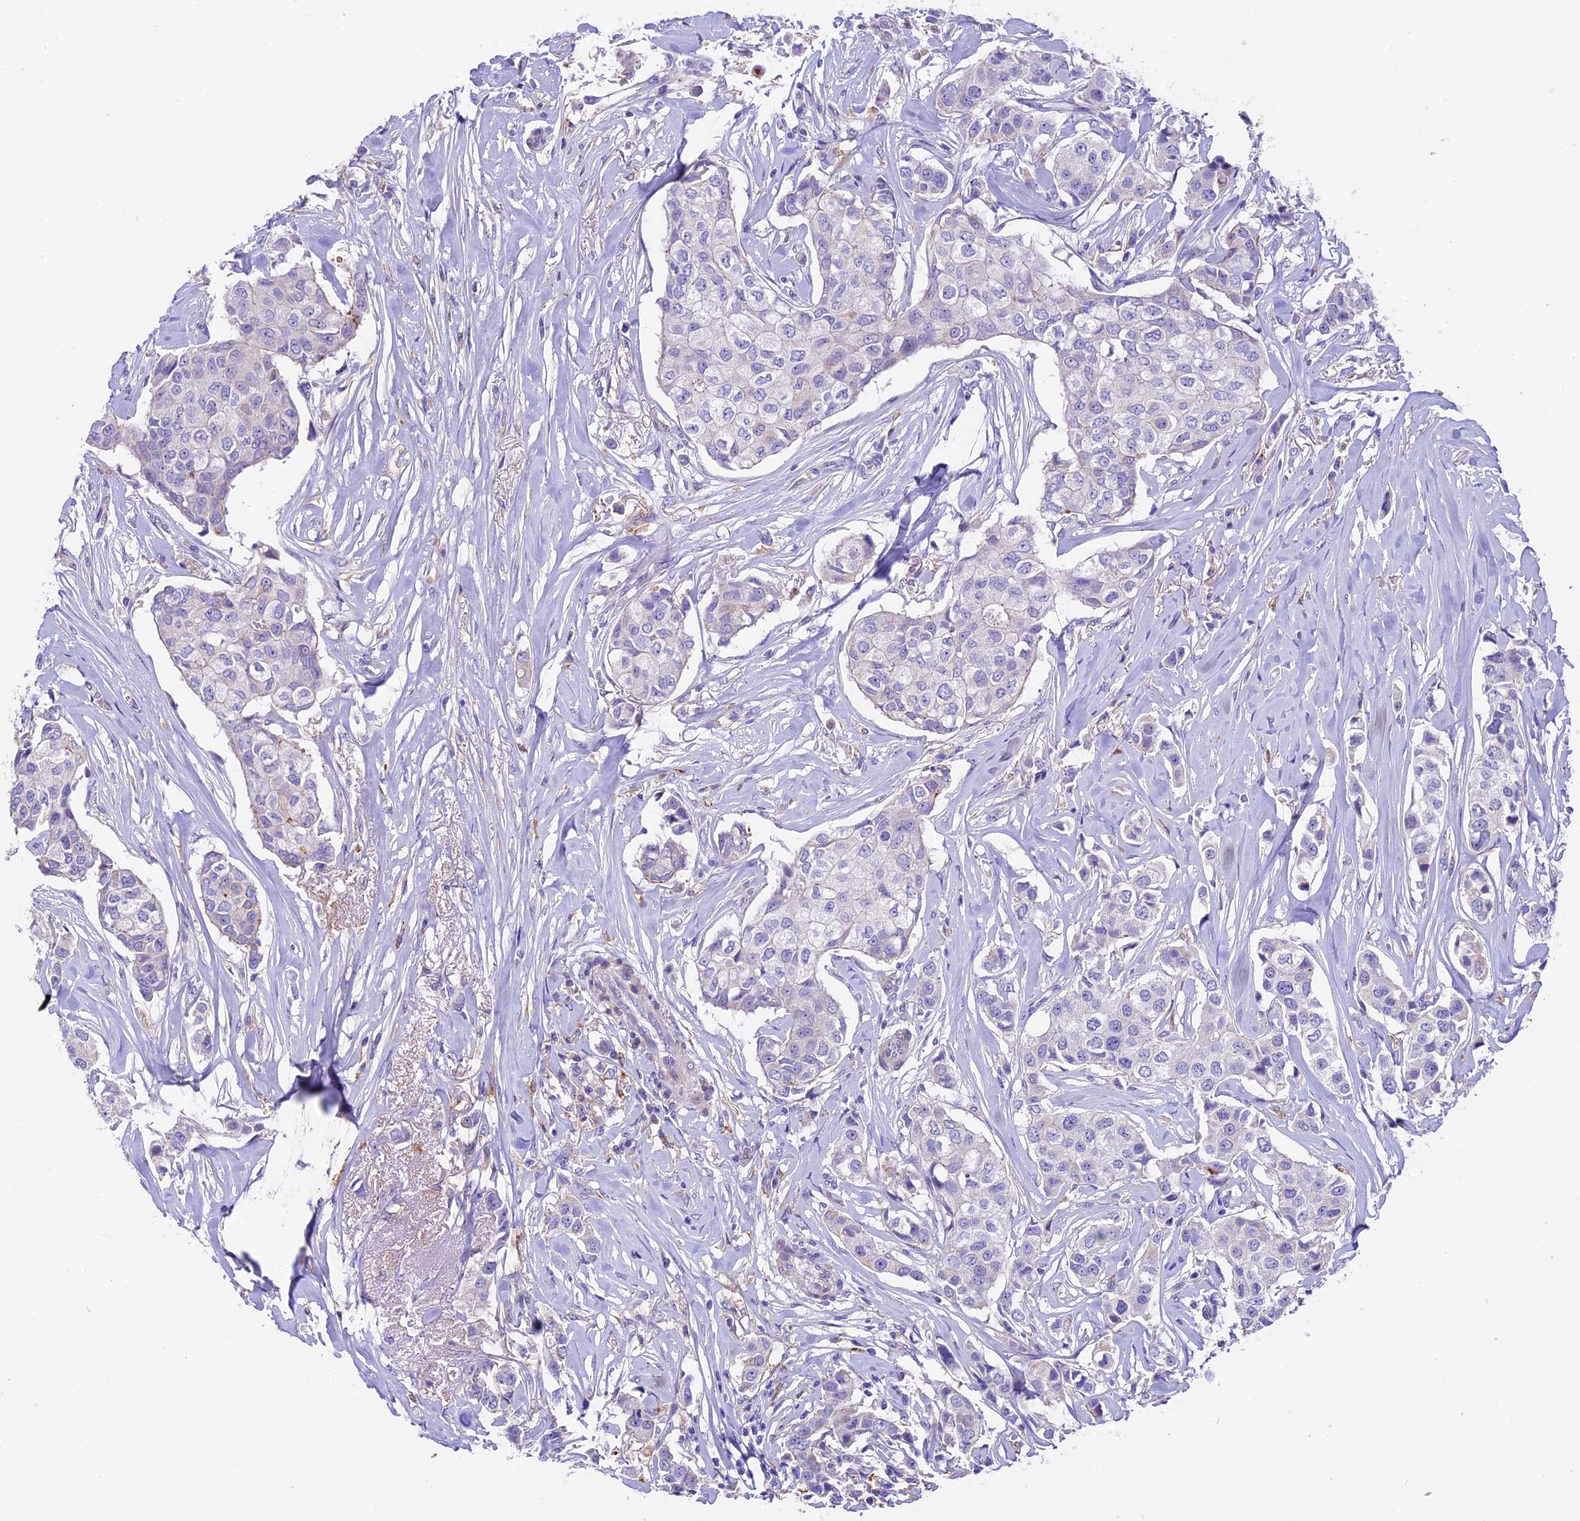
{"staining": {"intensity": "negative", "quantity": "none", "location": "none"}, "tissue": "breast cancer", "cell_type": "Tumor cells", "image_type": "cancer", "snomed": [{"axis": "morphology", "description": "Duct carcinoma"}, {"axis": "topography", "description": "Breast"}], "caption": "Human breast invasive ductal carcinoma stained for a protein using immunohistochemistry displays no staining in tumor cells.", "gene": "NOD2", "patient": {"sex": "female", "age": 80}}